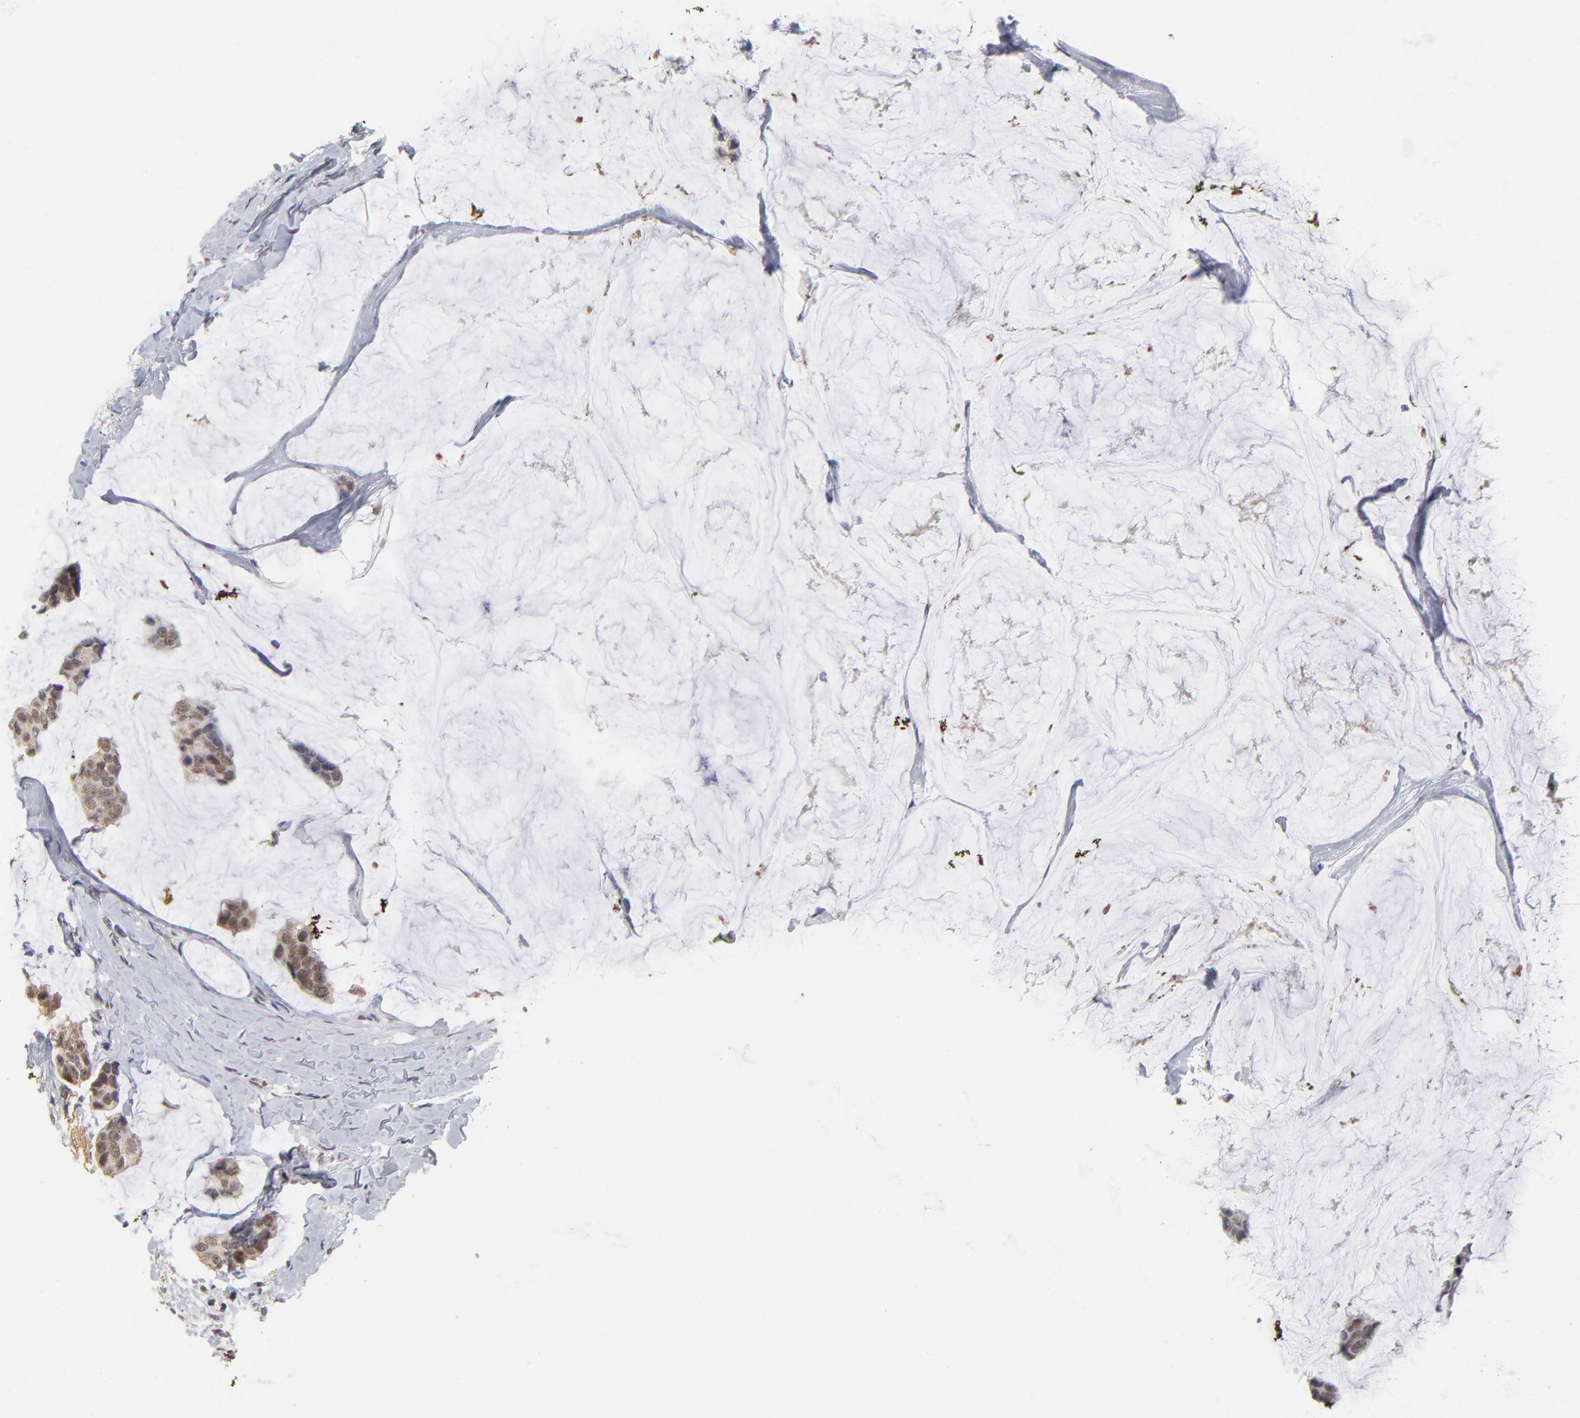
{"staining": {"intensity": "weak", "quantity": ">75%", "location": "cytoplasmic/membranous,nuclear"}, "tissue": "breast cancer", "cell_type": "Tumor cells", "image_type": "cancer", "snomed": [{"axis": "morphology", "description": "Normal tissue, NOS"}, {"axis": "morphology", "description": "Duct carcinoma"}, {"axis": "topography", "description": "Breast"}], "caption": "Immunohistochemistry (IHC) micrograph of neoplastic tissue: breast cancer (infiltrating ductal carcinoma) stained using immunohistochemistry (IHC) reveals low levels of weak protein expression localized specifically in the cytoplasmic/membranous and nuclear of tumor cells, appearing as a cytoplasmic/membranous and nuclear brown color.", "gene": "WSB1", "patient": {"sex": "female", "age": 50}}